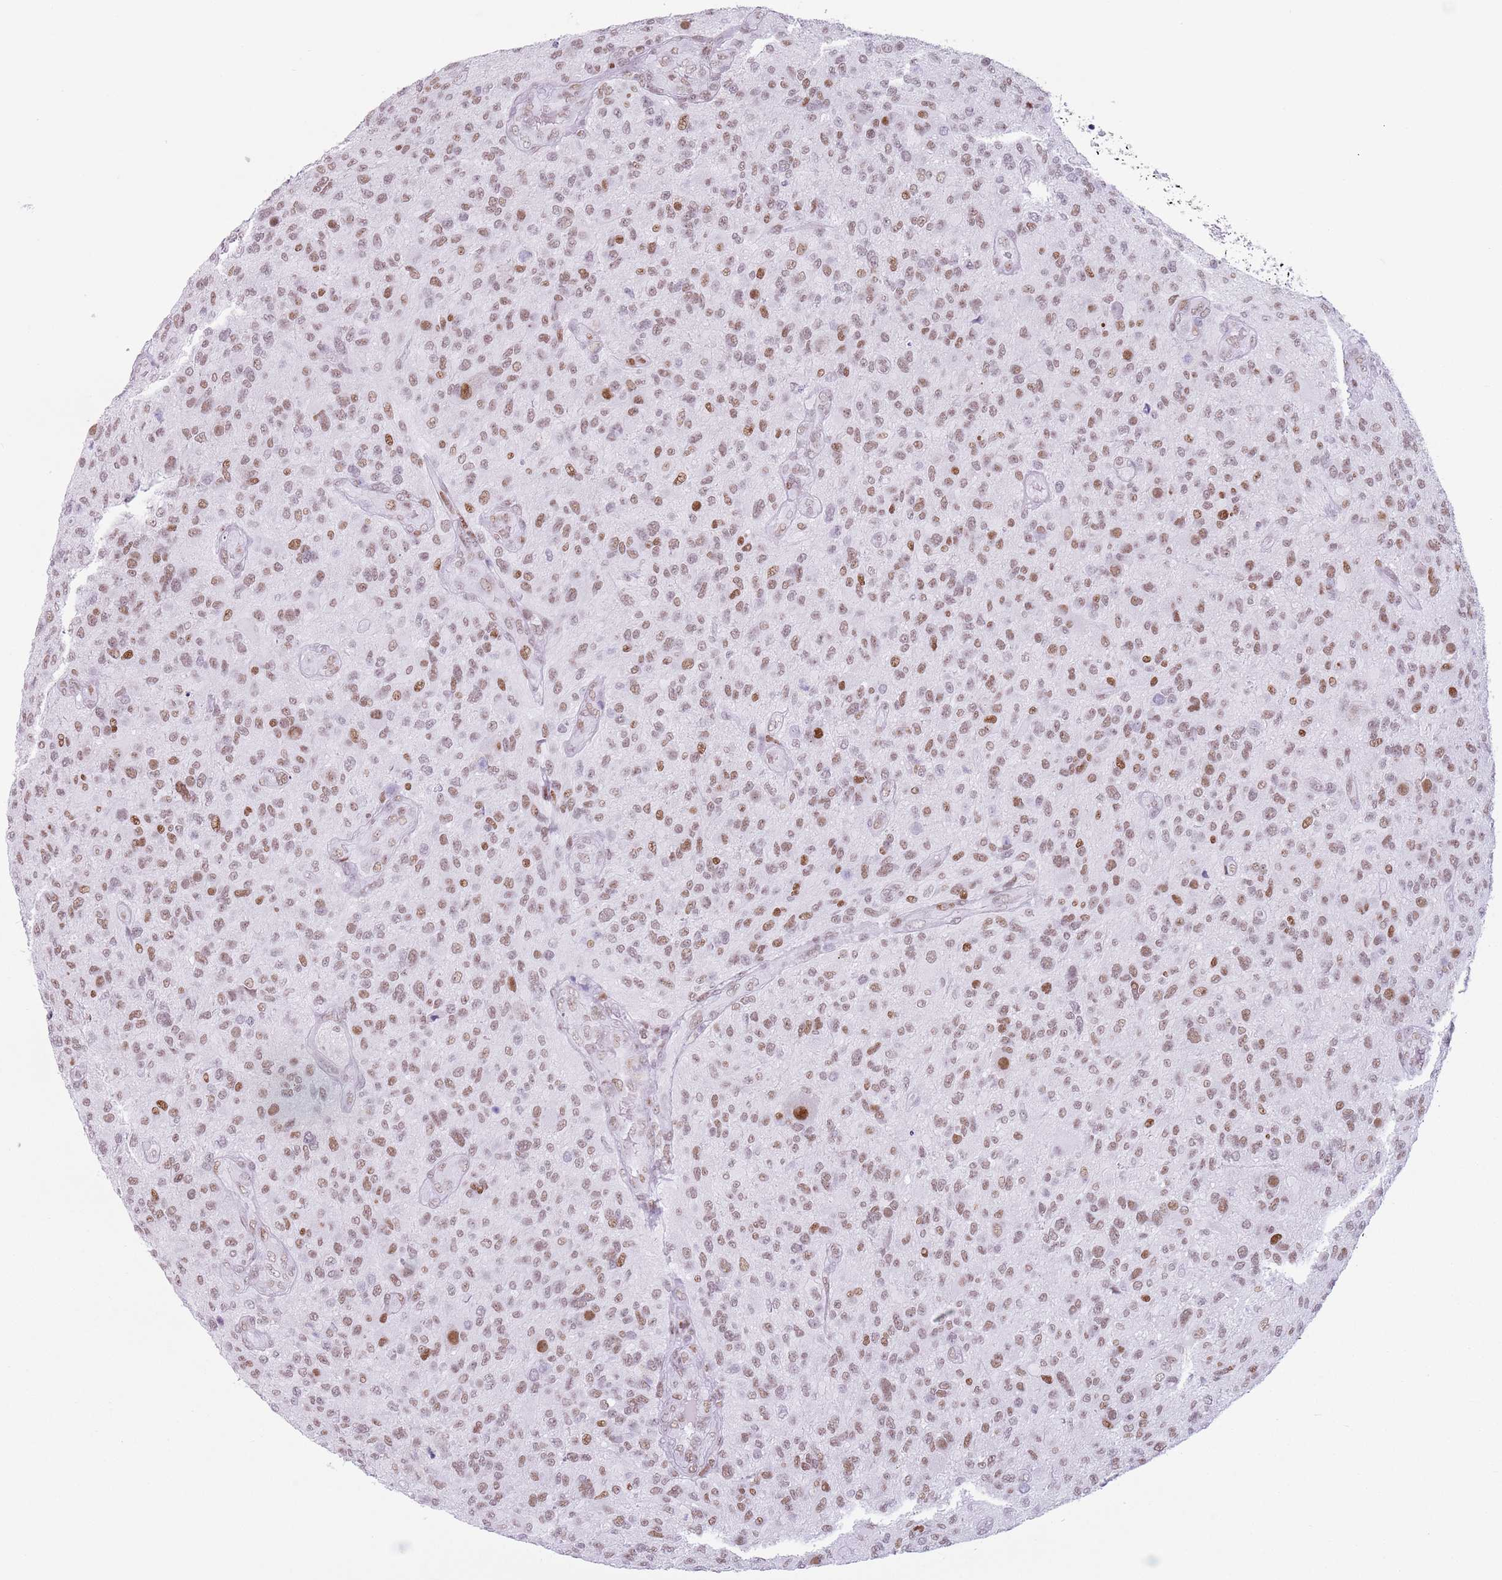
{"staining": {"intensity": "moderate", "quantity": "25%-75%", "location": "nuclear"}, "tissue": "glioma", "cell_type": "Tumor cells", "image_type": "cancer", "snomed": [{"axis": "morphology", "description": "Glioma, malignant, High grade"}, {"axis": "topography", "description": "Brain"}], "caption": "Protein expression analysis of glioma demonstrates moderate nuclear staining in approximately 25%-75% of tumor cells.", "gene": "FAM104B", "patient": {"sex": "male", "age": 47}}